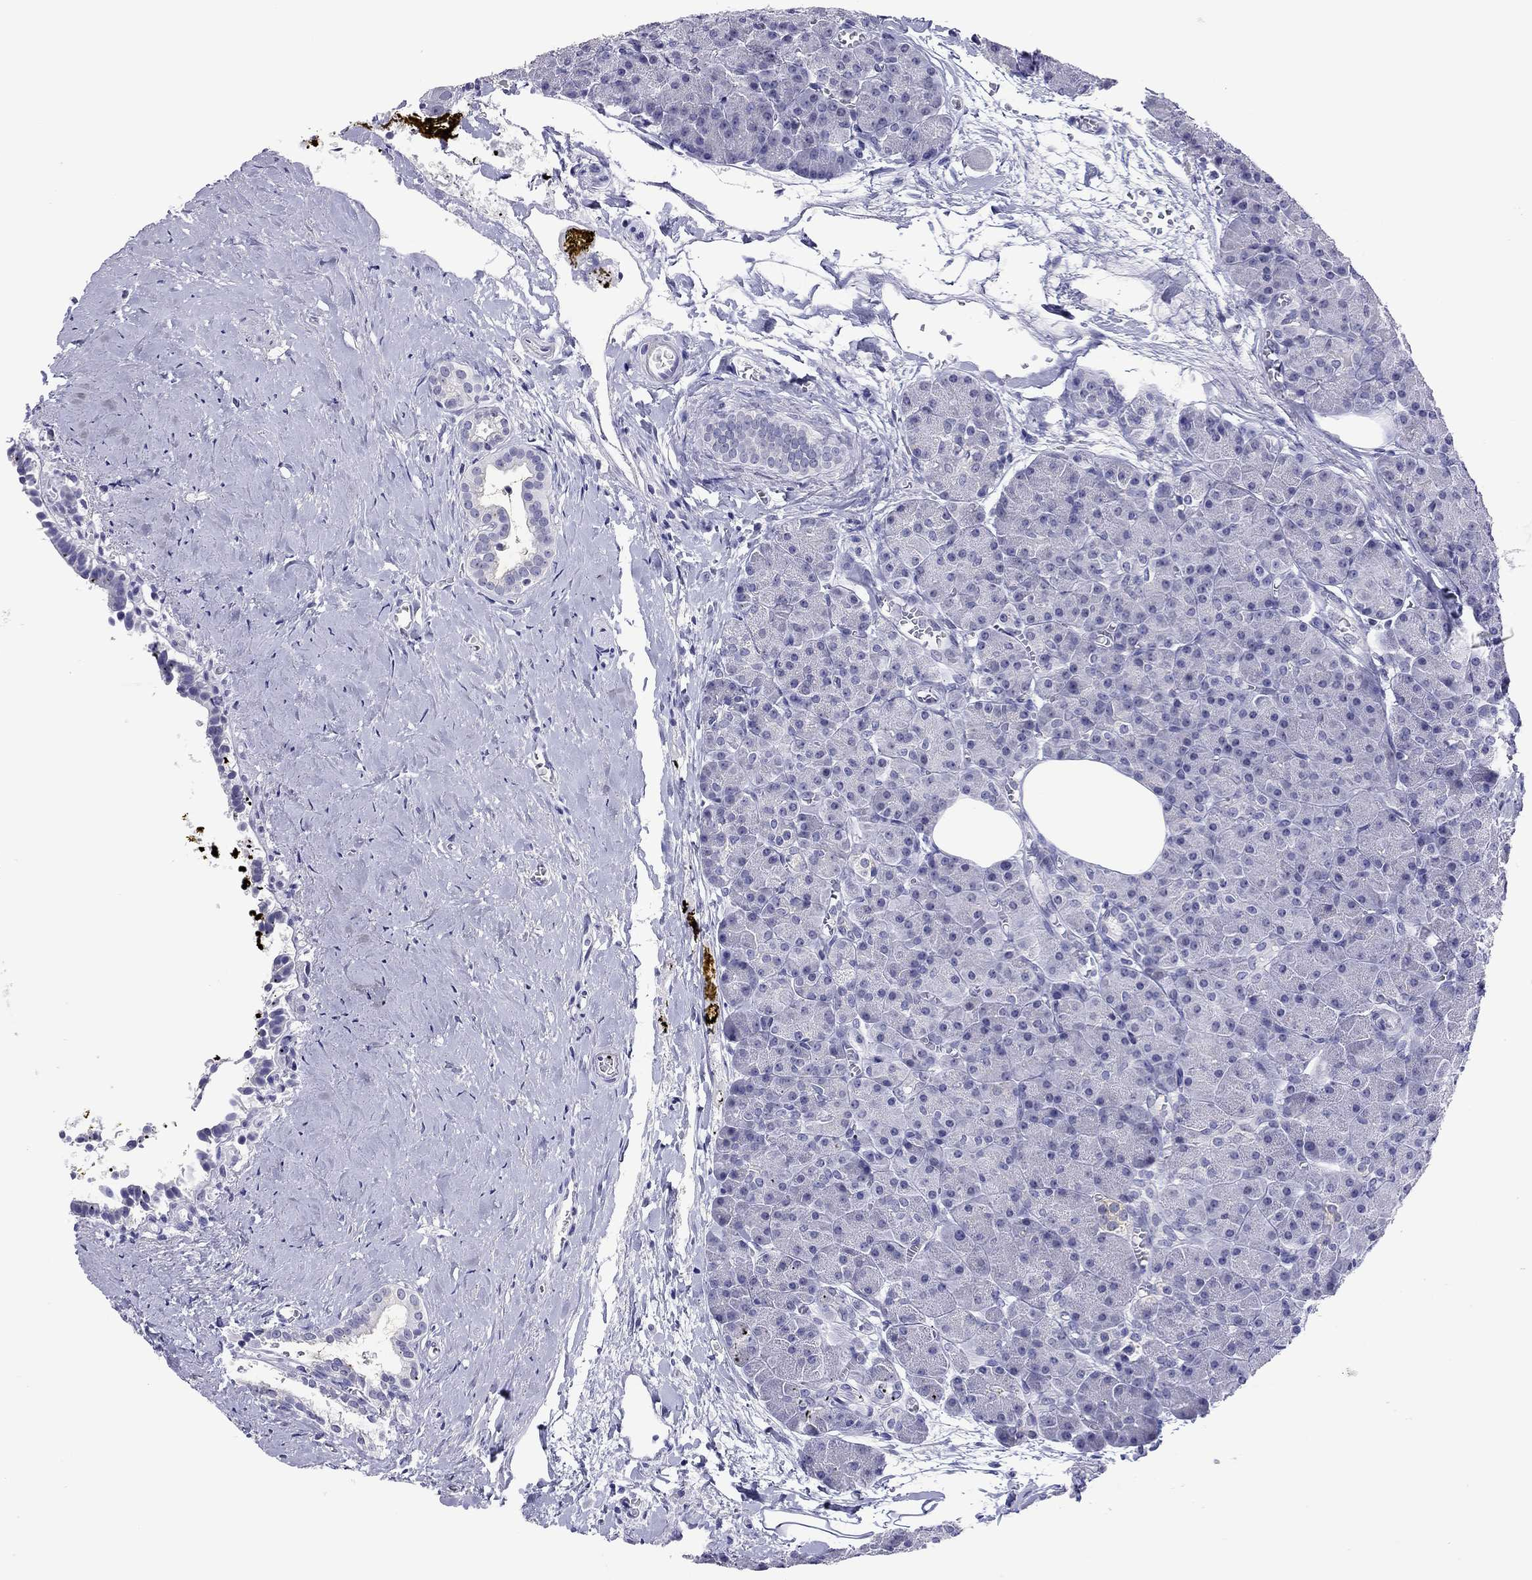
{"staining": {"intensity": "negative", "quantity": "none", "location": "none"}, "tissue": "pancreas", "cell_type": "Exocrine glandular cells", "image_type": "normal", "snomed": [{"axis": "morphology", "description": "Normal tissue, NOS"}, {"axis": "topography", "description": "Pancreas"}], "caption": "Pancreas stained for a protein using immunohistochemistry shows no positivity exocrine glandular cells.", "gene": "ARMC12", "patient": {"sex": "female", "age": 45}}